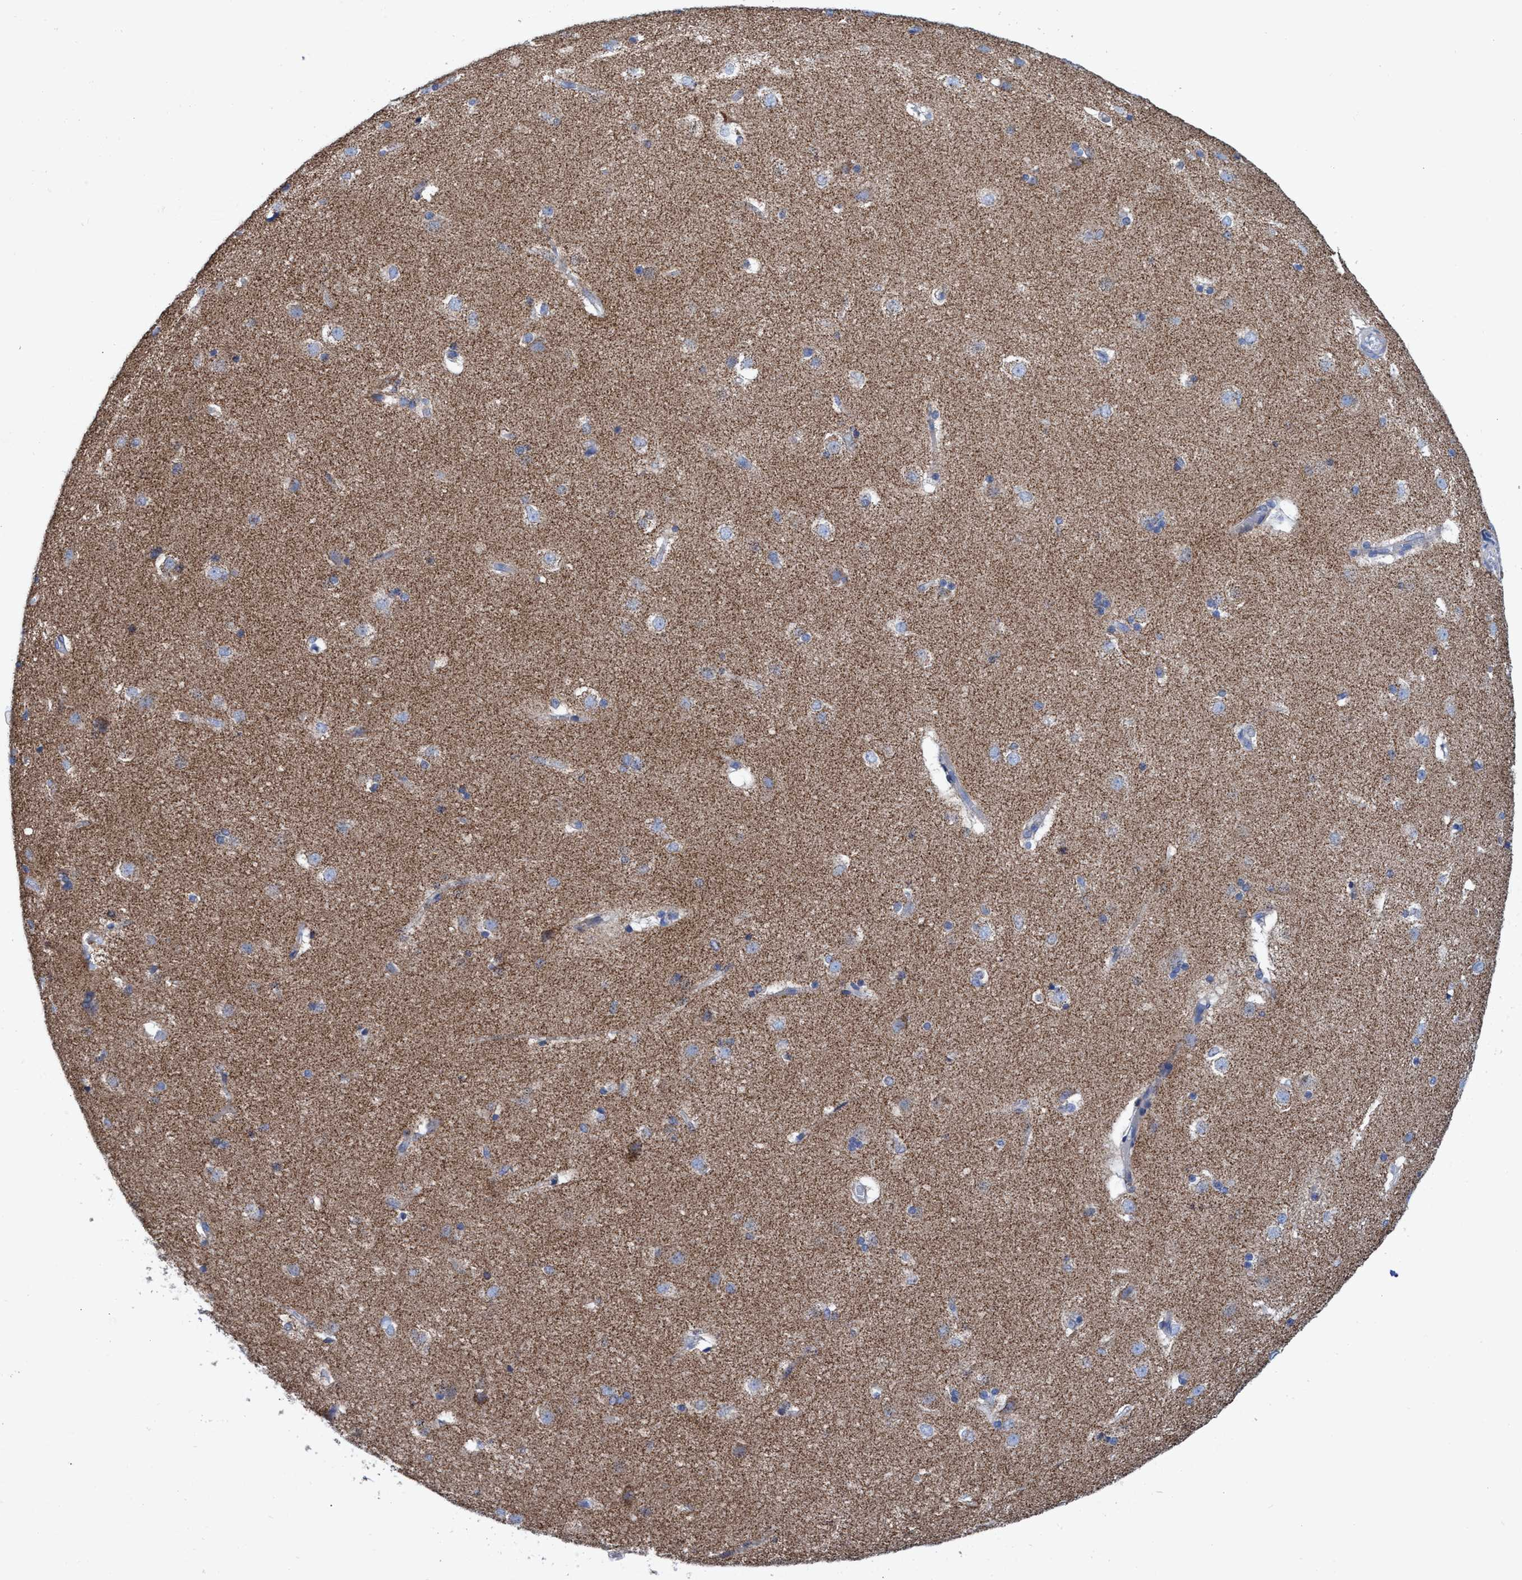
{"staining": {"intensity": "moderate", "quantity": "25%-75%", "location": "cytoplasmic/membranous"}, "tissue": "caudate", "cell_type": "Glial cells", "image_type": "normal", "snomed": [{"axis": "morphology", "description": "Normal tissue, NOS"}, {"axis": "topography", "description": "Lateral ventricle wall"}], "caption": "This image shows IHC staining of benign caudate, with medium moderate cytoplasmic/membranous staining in approximately 25%-75% of glial cells.", "gene": "ZNF750", "patient": {"sex": "female", "age": 19}}